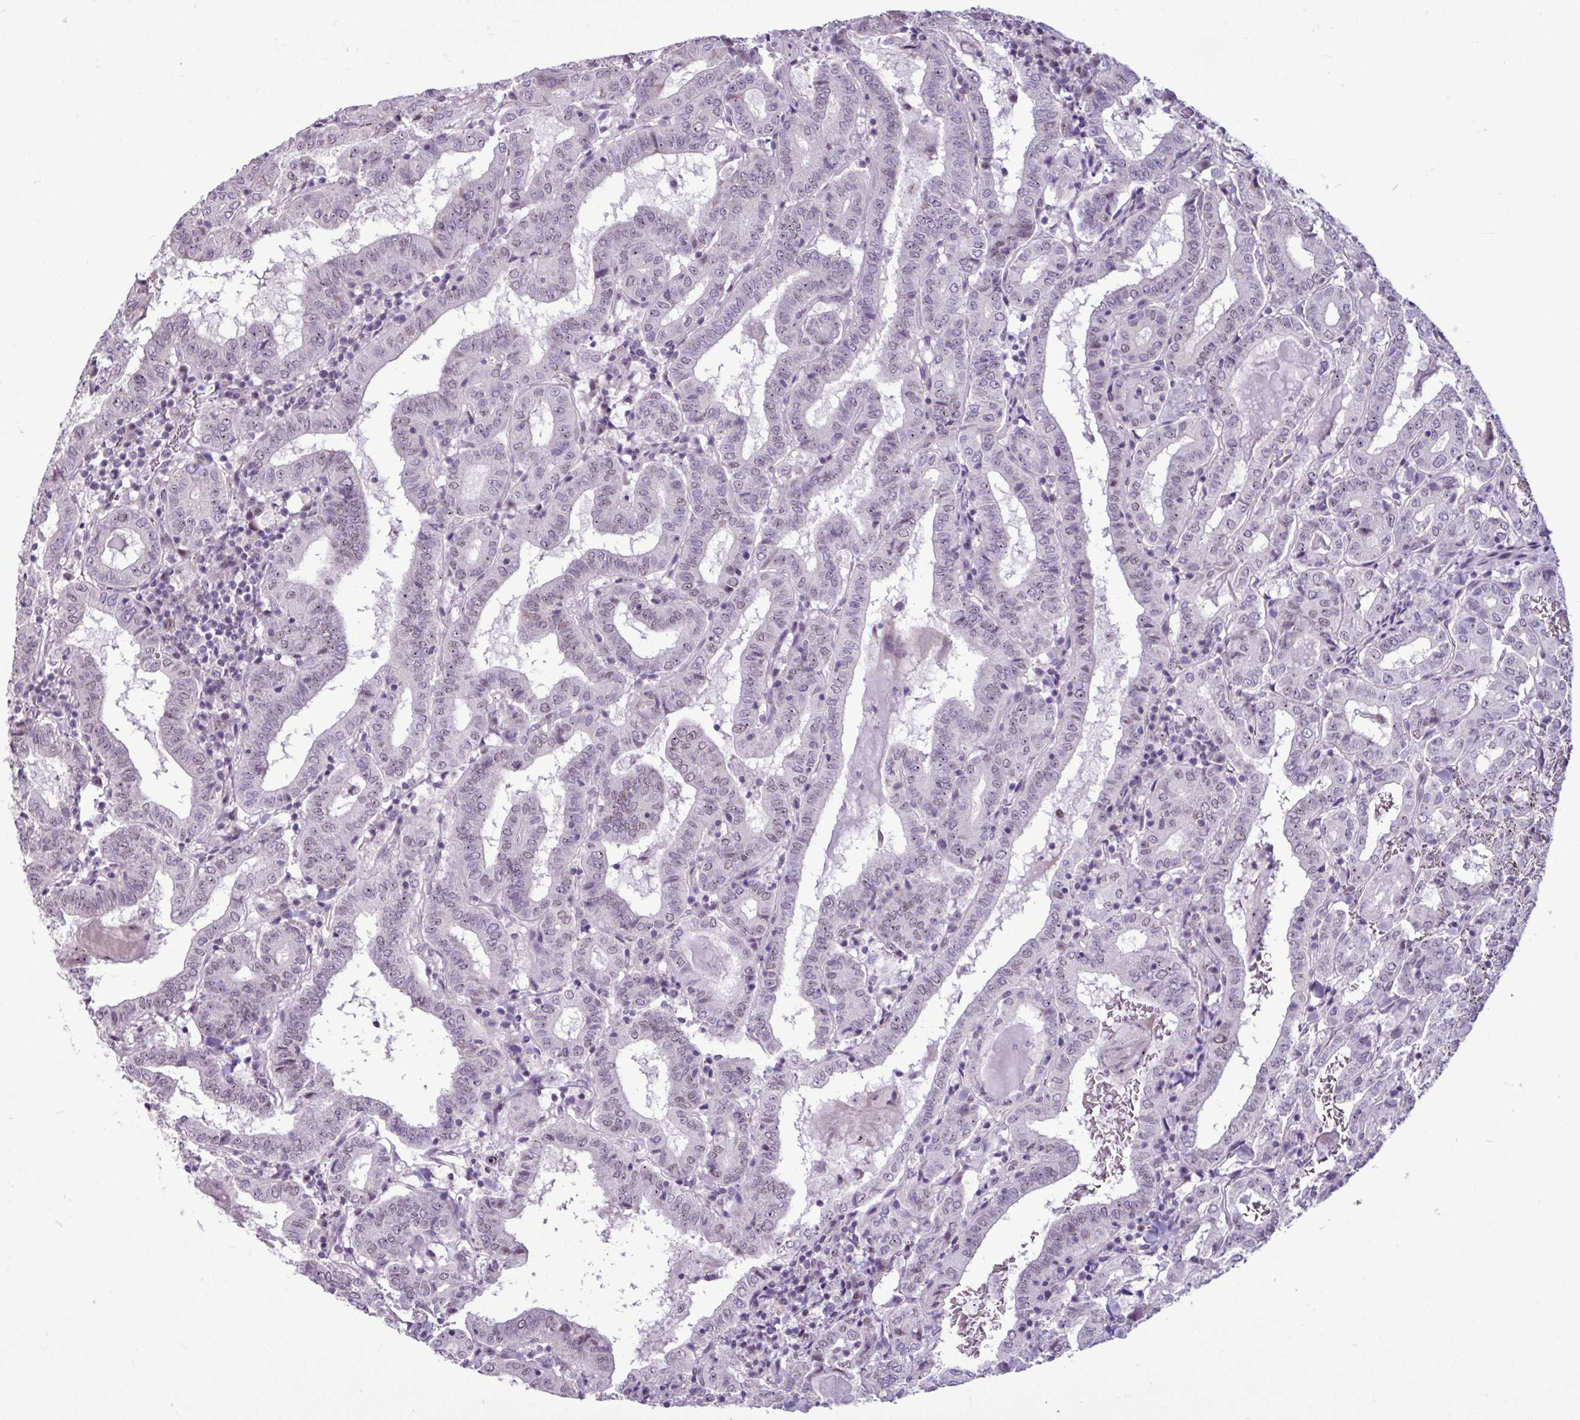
{"staining": {"intensity": "weak", "quantity": "<25%", "location": "nuclear"}, "tissue": "thyroid cancer", "cell_type": "Tumor cells", "image_type": "cancer", "snomed": [{"axis": "morphology", "description": "Papillary adenocarcinoma, NOS"}, {"axis": "topography", "description": "Thyroid gland"}], "caption": "Thyroid papillary adenocarcinoma stained for a protein using IHC displays no positivity tumor cells.", "gene": "UTP18", "patient": {"sex": "female", "age": 72}}